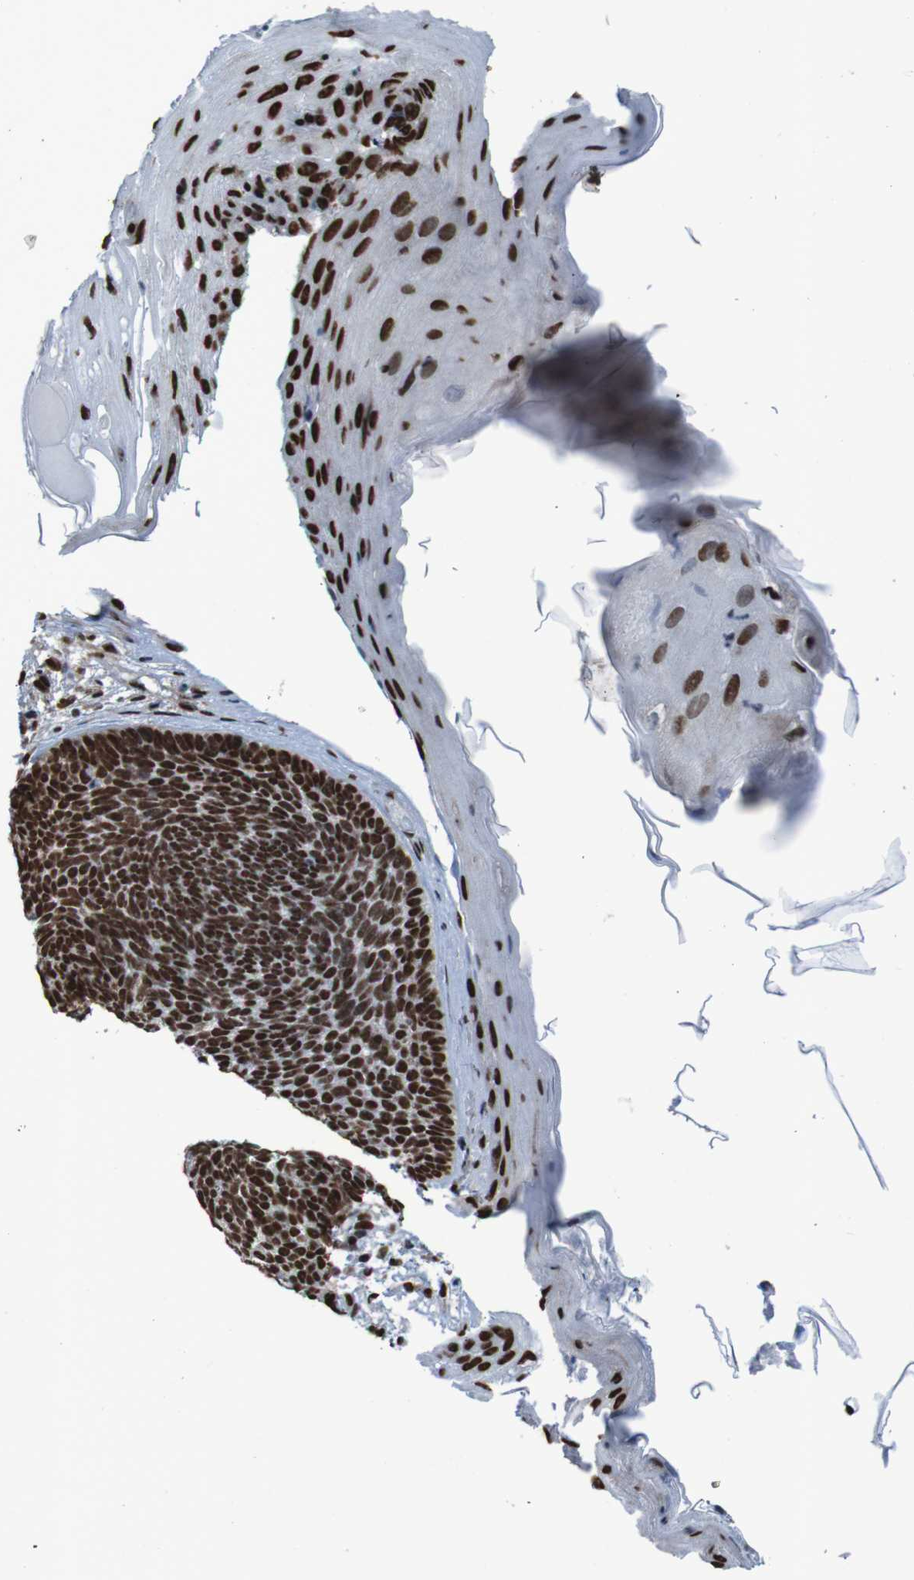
{"staining": {"intensity": "strong", "quantity": ">75%", "location": "nuclear"}, "tissue": "skin cancer", "cell_type": "Tumor cells", "image_type": "cancer", "snomed": [{"axis": "morphology", "description": "Basal cell carcinoma"}, {"axis": "topography", "description": "Skin"}], "caption": "Immunohistochemical staining of skin cancer (basal cell carcinoma) reveals high levels of strong nuclear staining in about >75% of tumor cells.", "gene": "HNRNPR", "patient": {"sex": "female", "age": 70}}